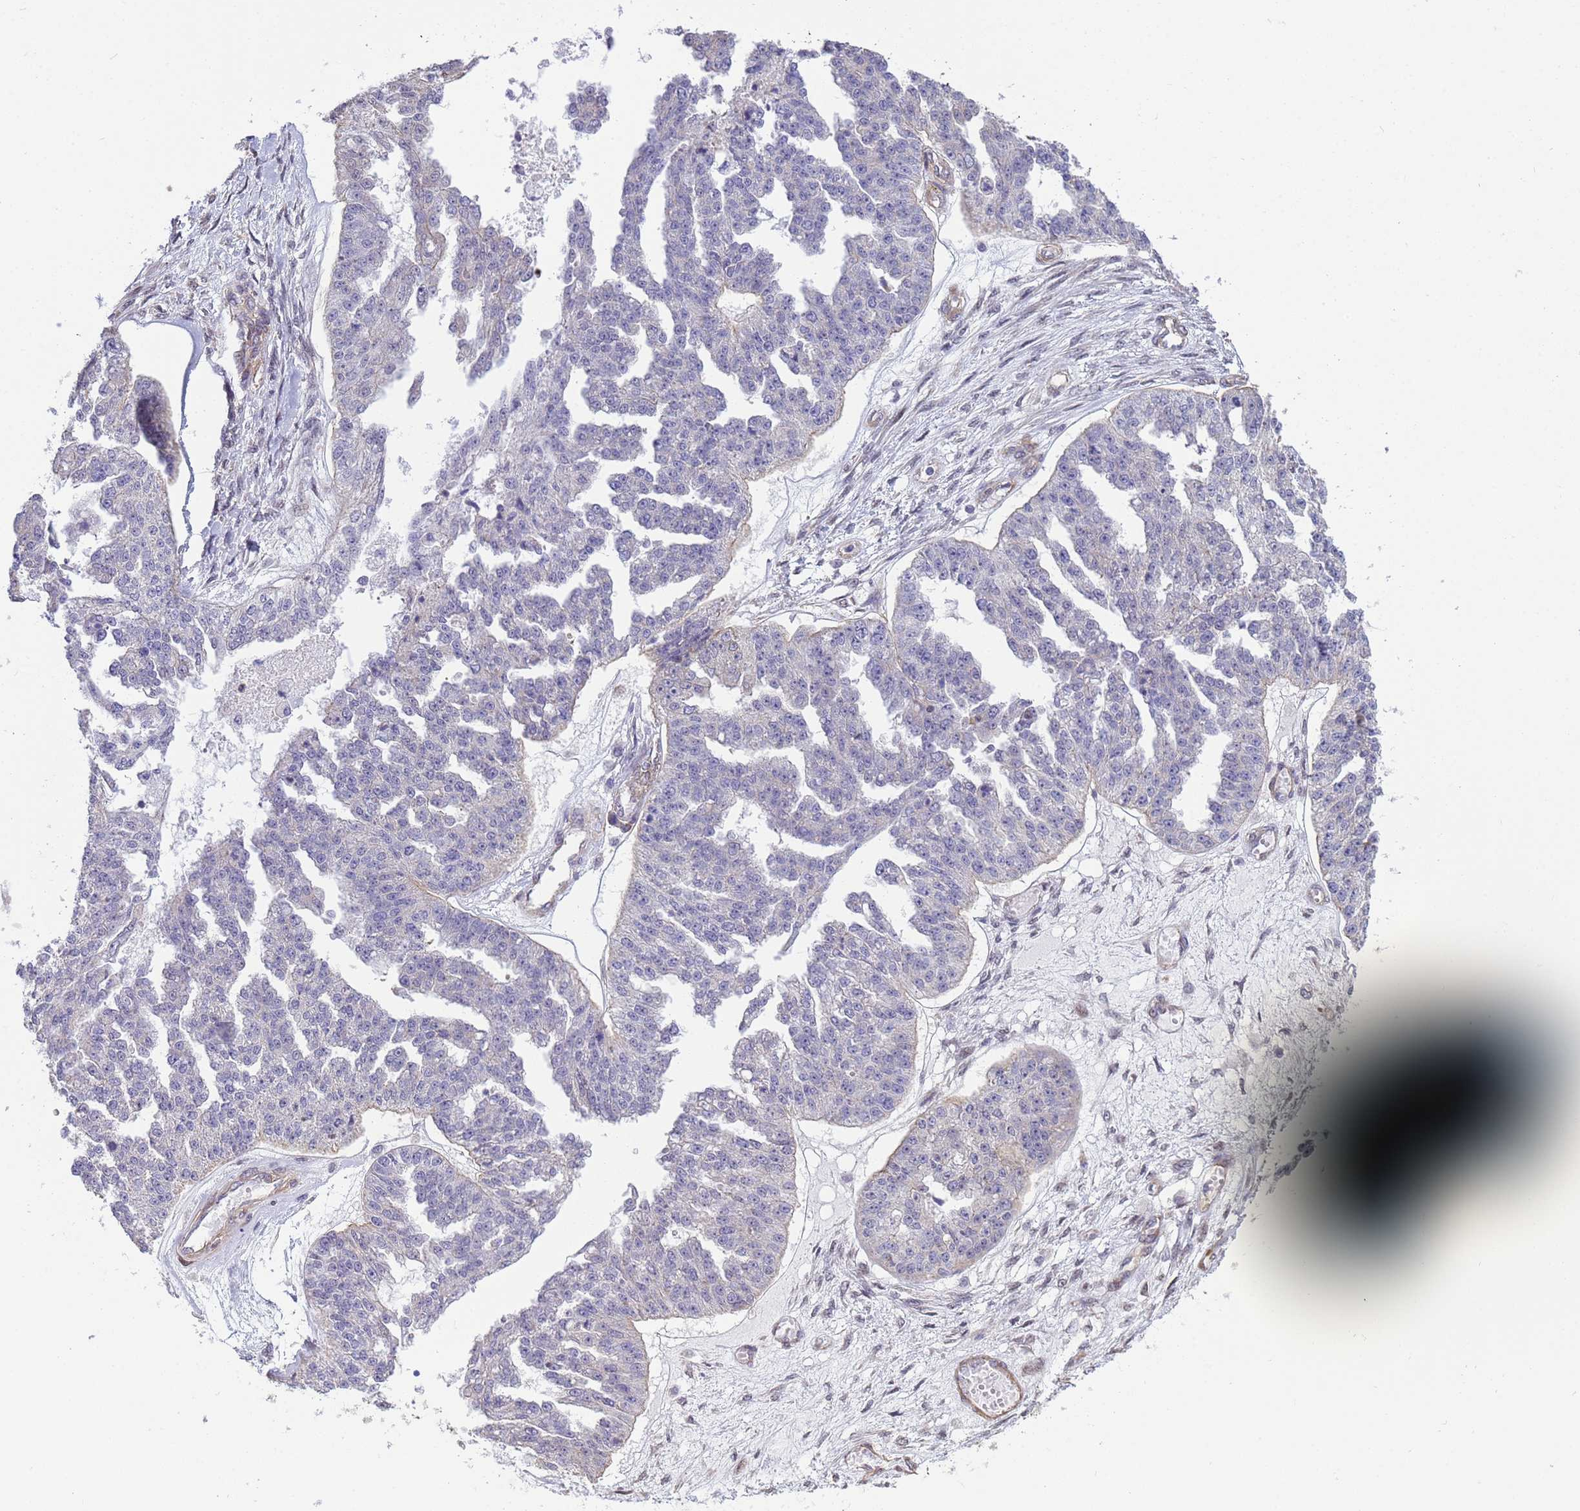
{"staining": {"intensity": "negative", "quantity": "none", "location": "none"}, "tissue": "ovarian cancer", "cell_type": "Tumor cells", "image_type": "cancer", "snomed": [{"axis": "morphology", "description": "Cystadenocarcinoma, serous, NOS"}, {"axis": "topography", "description": "Ovary"}], "caption": "This is an immunohistochemistry (IHC) image of human ovarian cancer. There is no expression in tumor cells.", "gene": "ITGB4", "patient": {"sex": "female", "age": 58}}